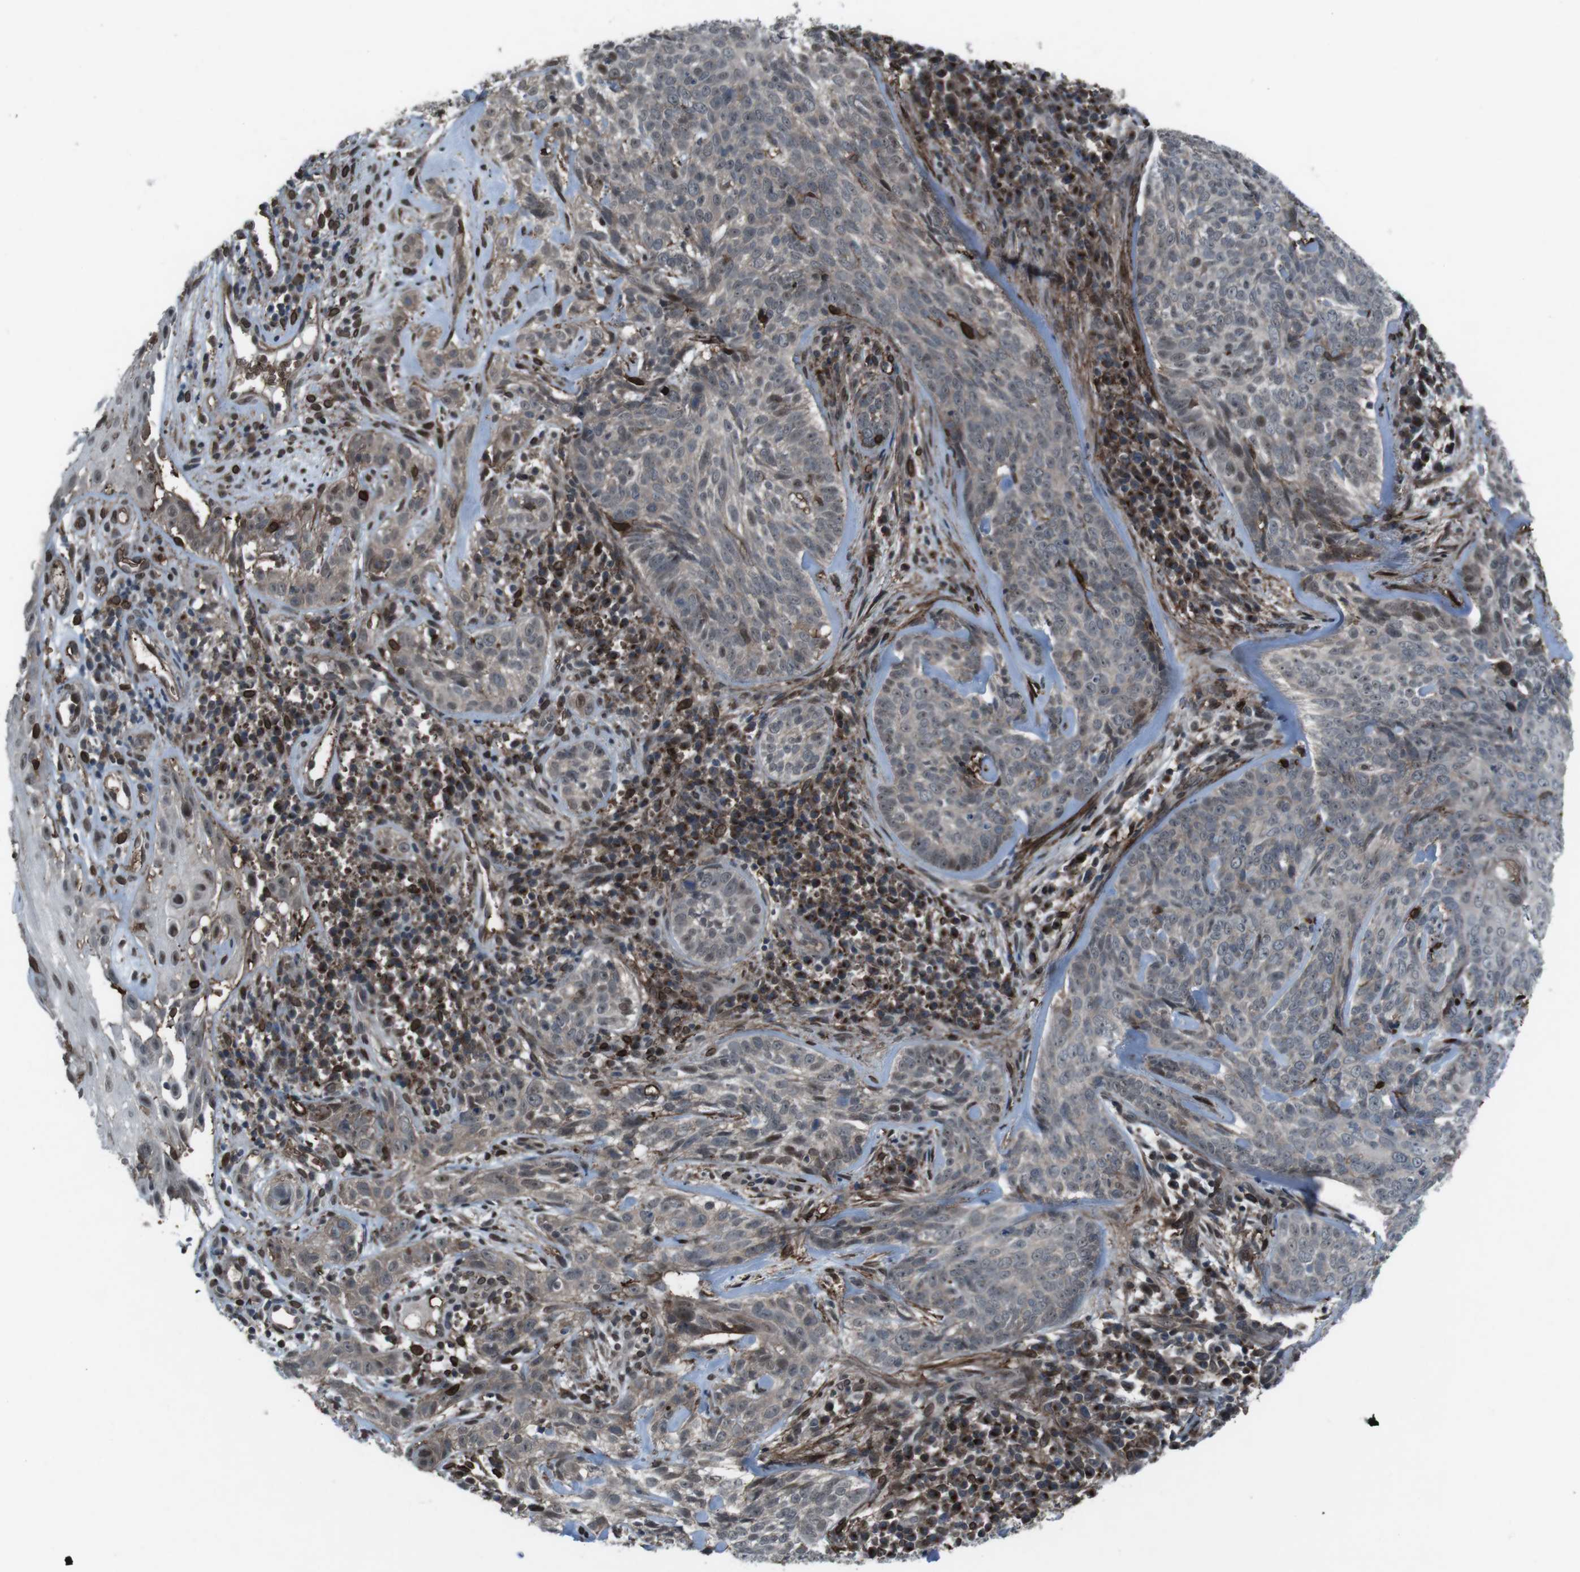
{"staining": {"intensity": "moderate", "quantity": "25%-75%", "location": "cytoplasmic/membranous"}, "tissue": "skin cancer", "cell_type": "Tumor cells", "image_type": "cancer", "snomed": [{"axis": "morphology", "description": "Basal cell carcinoma"}, {"axis": "topography", "description": "Skin"}], "caption": "IHC of skin cancer (basal cell carcinoma) exhibits medium levels of moderate cytoplasmic/membranous expression in approximately 25%-75% of tumor cells.", "gene": "GDF10", "patient": {"sex": "male", "age": 72}}